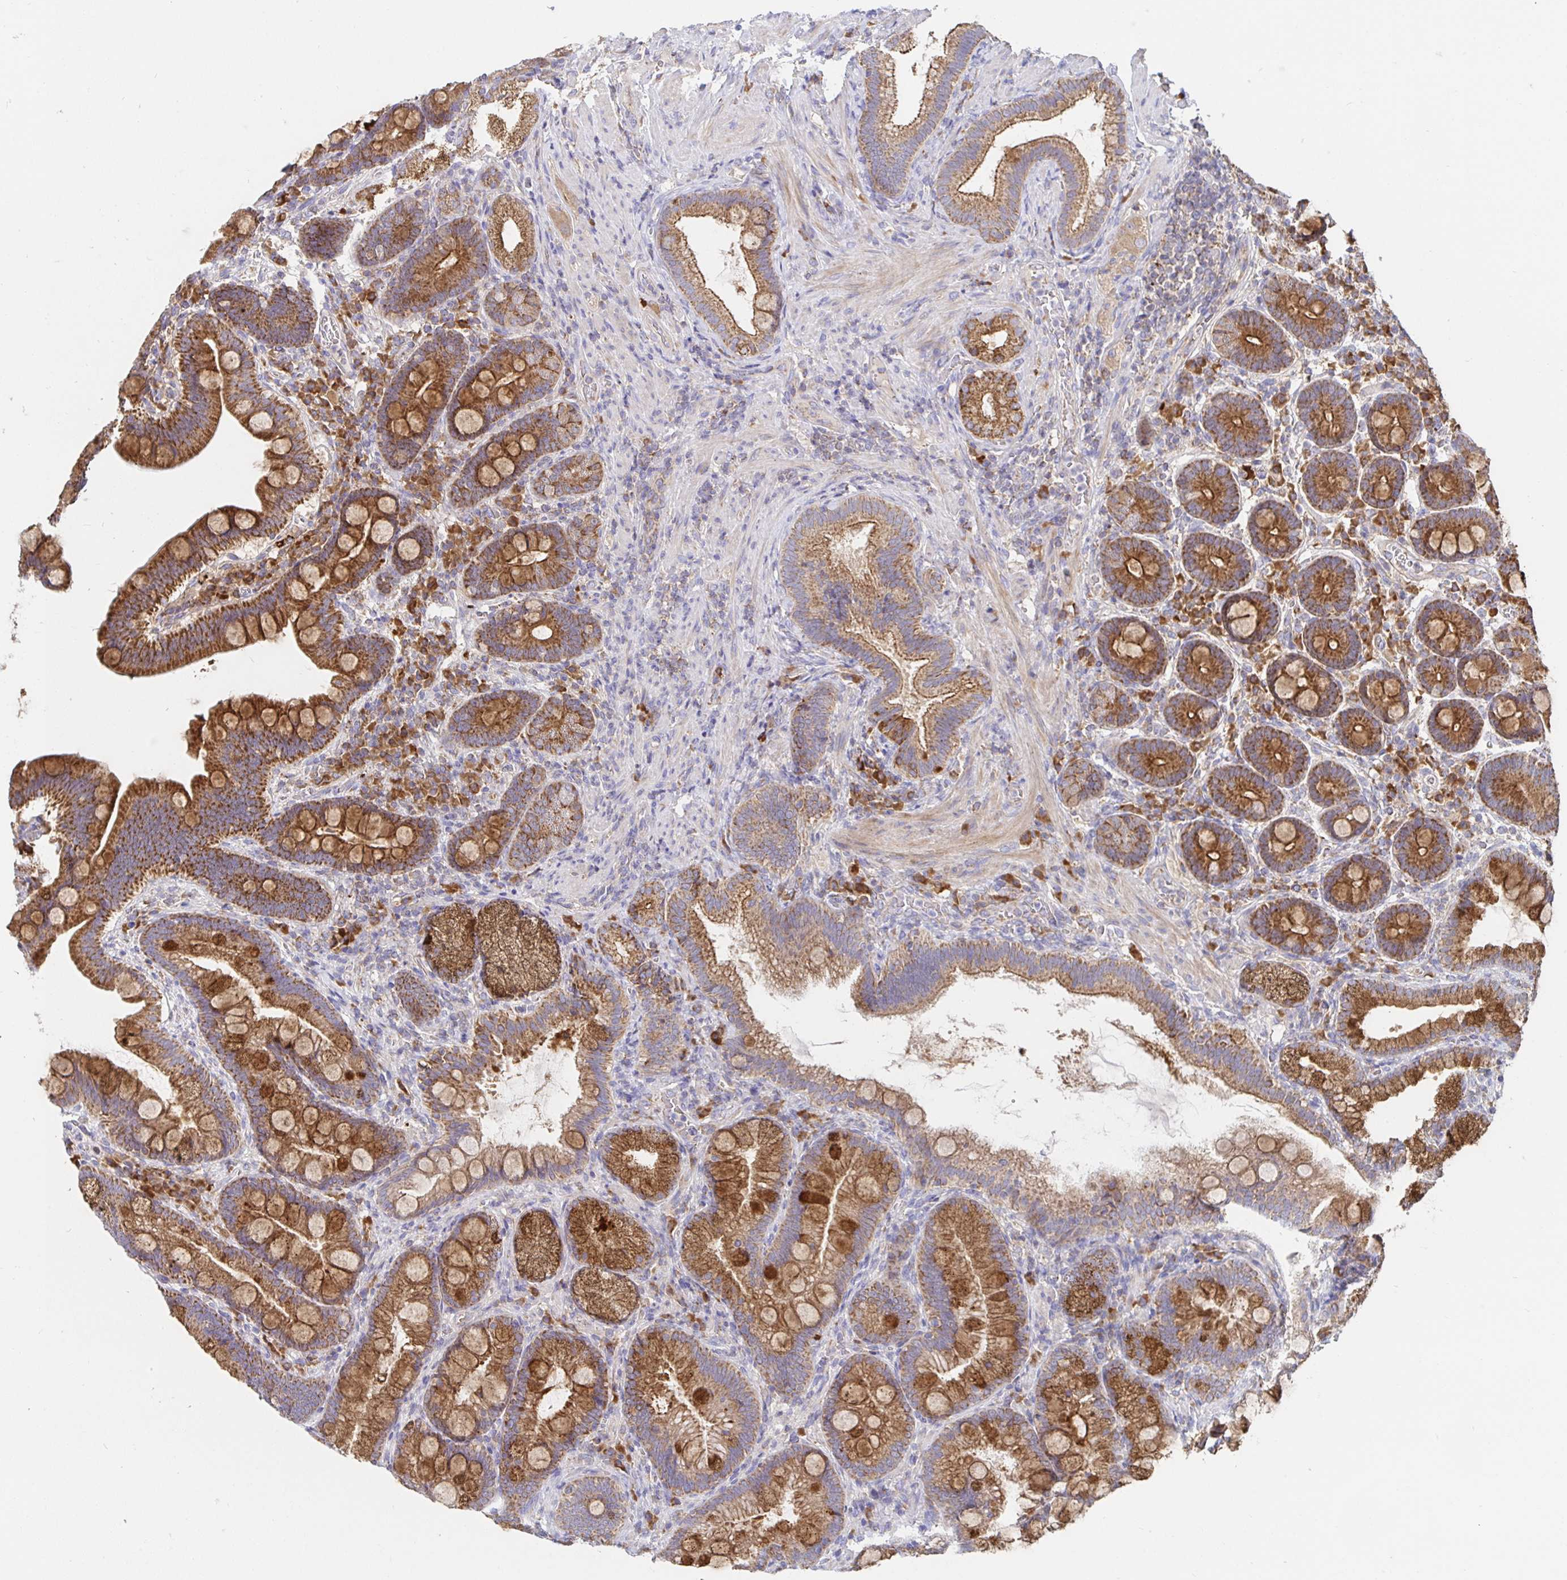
{"staining": {"intensity": "strong", "quantity": ">75%", "location": "cytoplasmic/membranous"}, "tissue": "duodenum", "cell_type": "Glandular cells", "image_type": "normal", "snomed": [{"axis": "morphology", "description": "Normal tissue, NOS"}, {"axis": "topography", "description": "Pancreas"}, {"axis": "topography", "description": "Duodenum"}], "caption": "The micrograph shows staining of normal duodenum, revealing strong cytoplasmic/membranous protein staining (brown color) within glandular cells.", "gene": "PRDX3", "patient": {"sex": "male", "age": 59}}